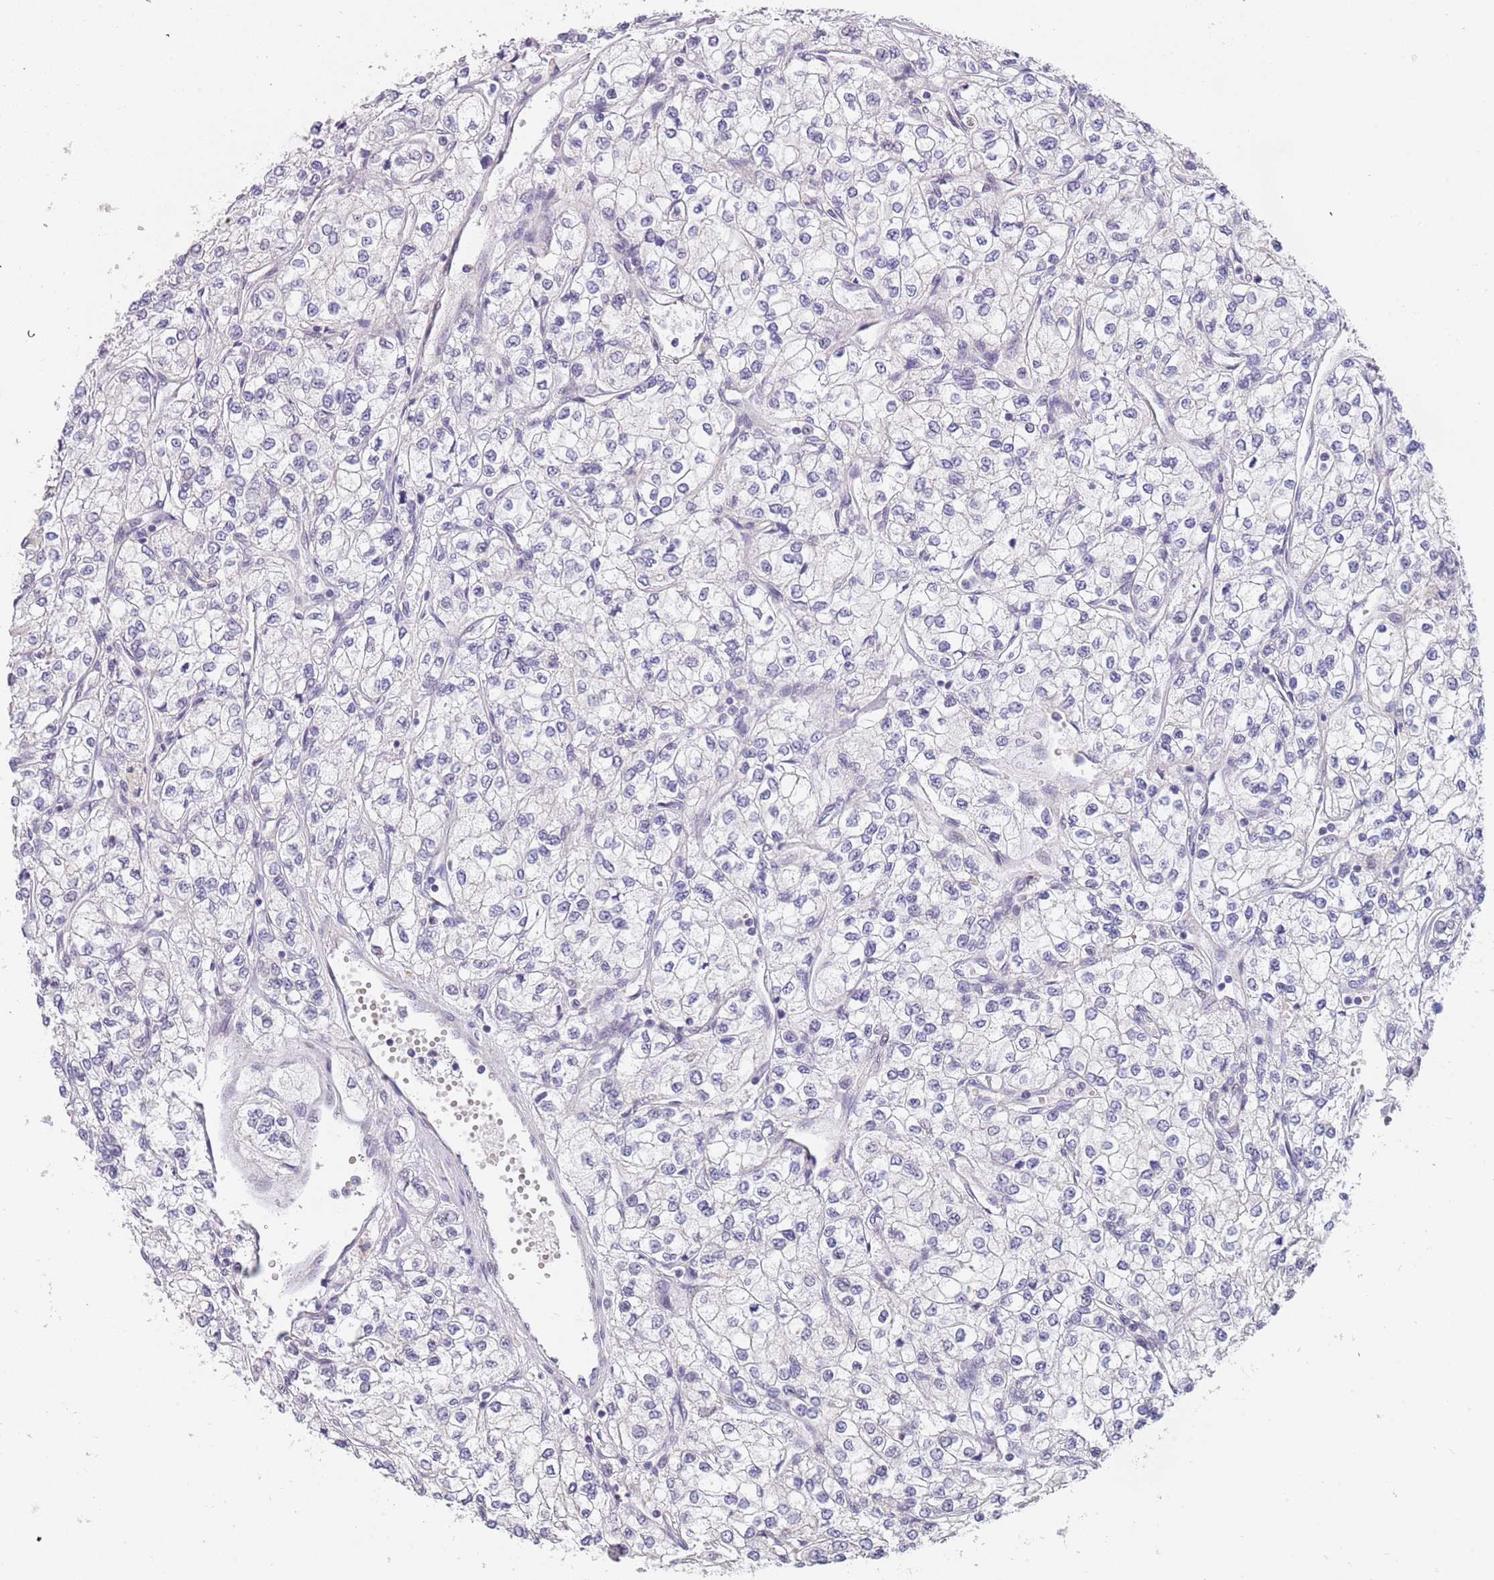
{"staining": {"intensity": "negative", "quantity": "none", "location": "none"}, "tissue": "renal cancer", "cell_type": "Tumor cells", "image_type": "cancer", "snomed": [{"axis": "morphology", "description": "Adenocarcinoma, NOS"}, {"axis": "topography", "description": "Kidney"}], "caption": "High power microscopy image of an immunohistochemistry (IHC) image of renal cancer, revealing no significant expression in tumor cells.", "gene": "KLHDC2", "patient": {"sex": "male", "age": 80}}